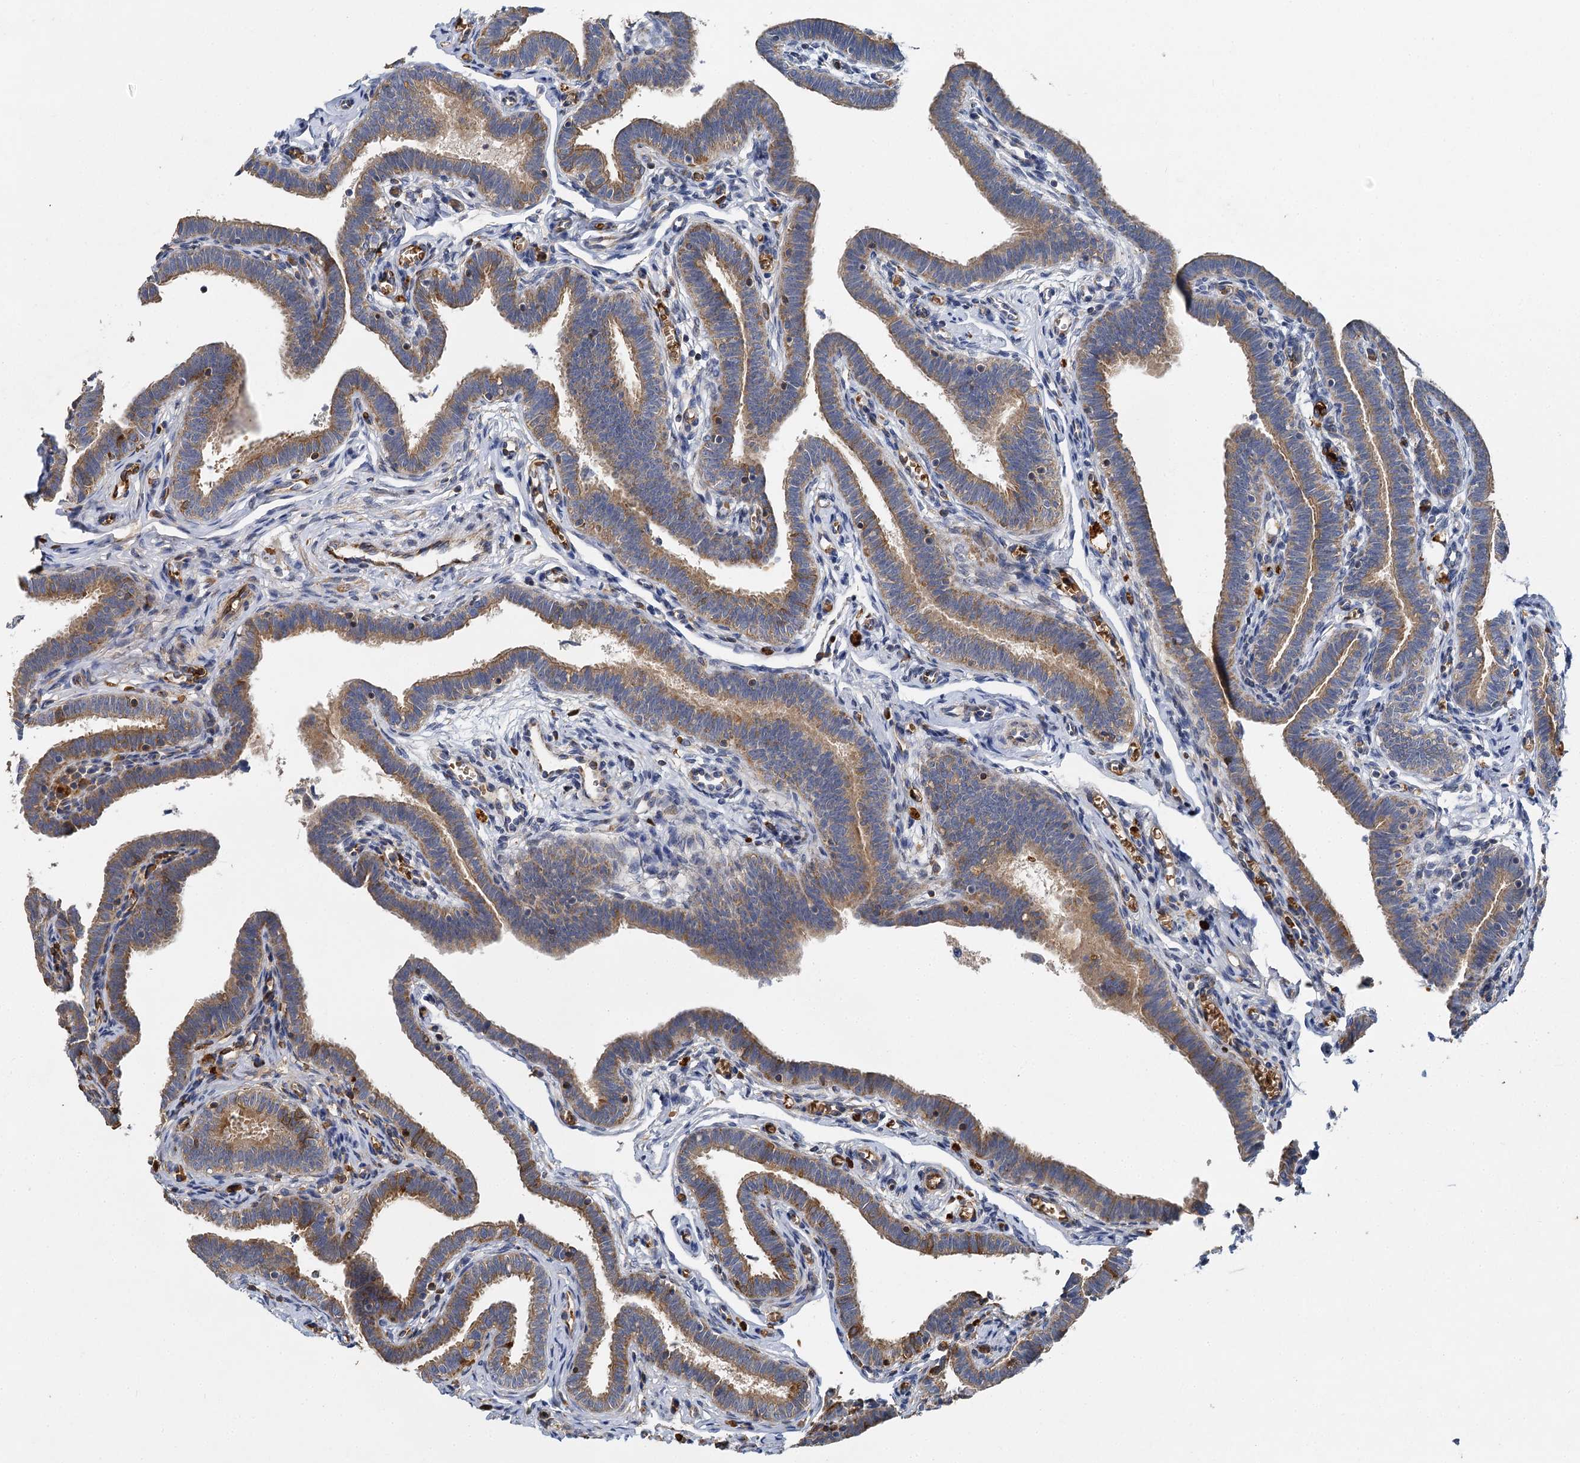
{"staining": {"intensity": "moderate", "quantity": ">75%", "location": "cytoplasmic/membranous"}, "tissue": "fallopian tube", "cell_type": "Glandular cells", "image_type": "normal", "snomed": [{"axis": "morphology", "description": "Normal tissue, NOS"}, {"axis": "topography", "description": "Fallopian tube"}], "caption": "An IHC histopathology image of benign tissue is shown. Protein staining in brown shows moderate cytoplasmic/membranous positivity in fallopian tube within glandular cells.", "gene": "BCS1L", "patient": {"sex": "female", "age": 36}}